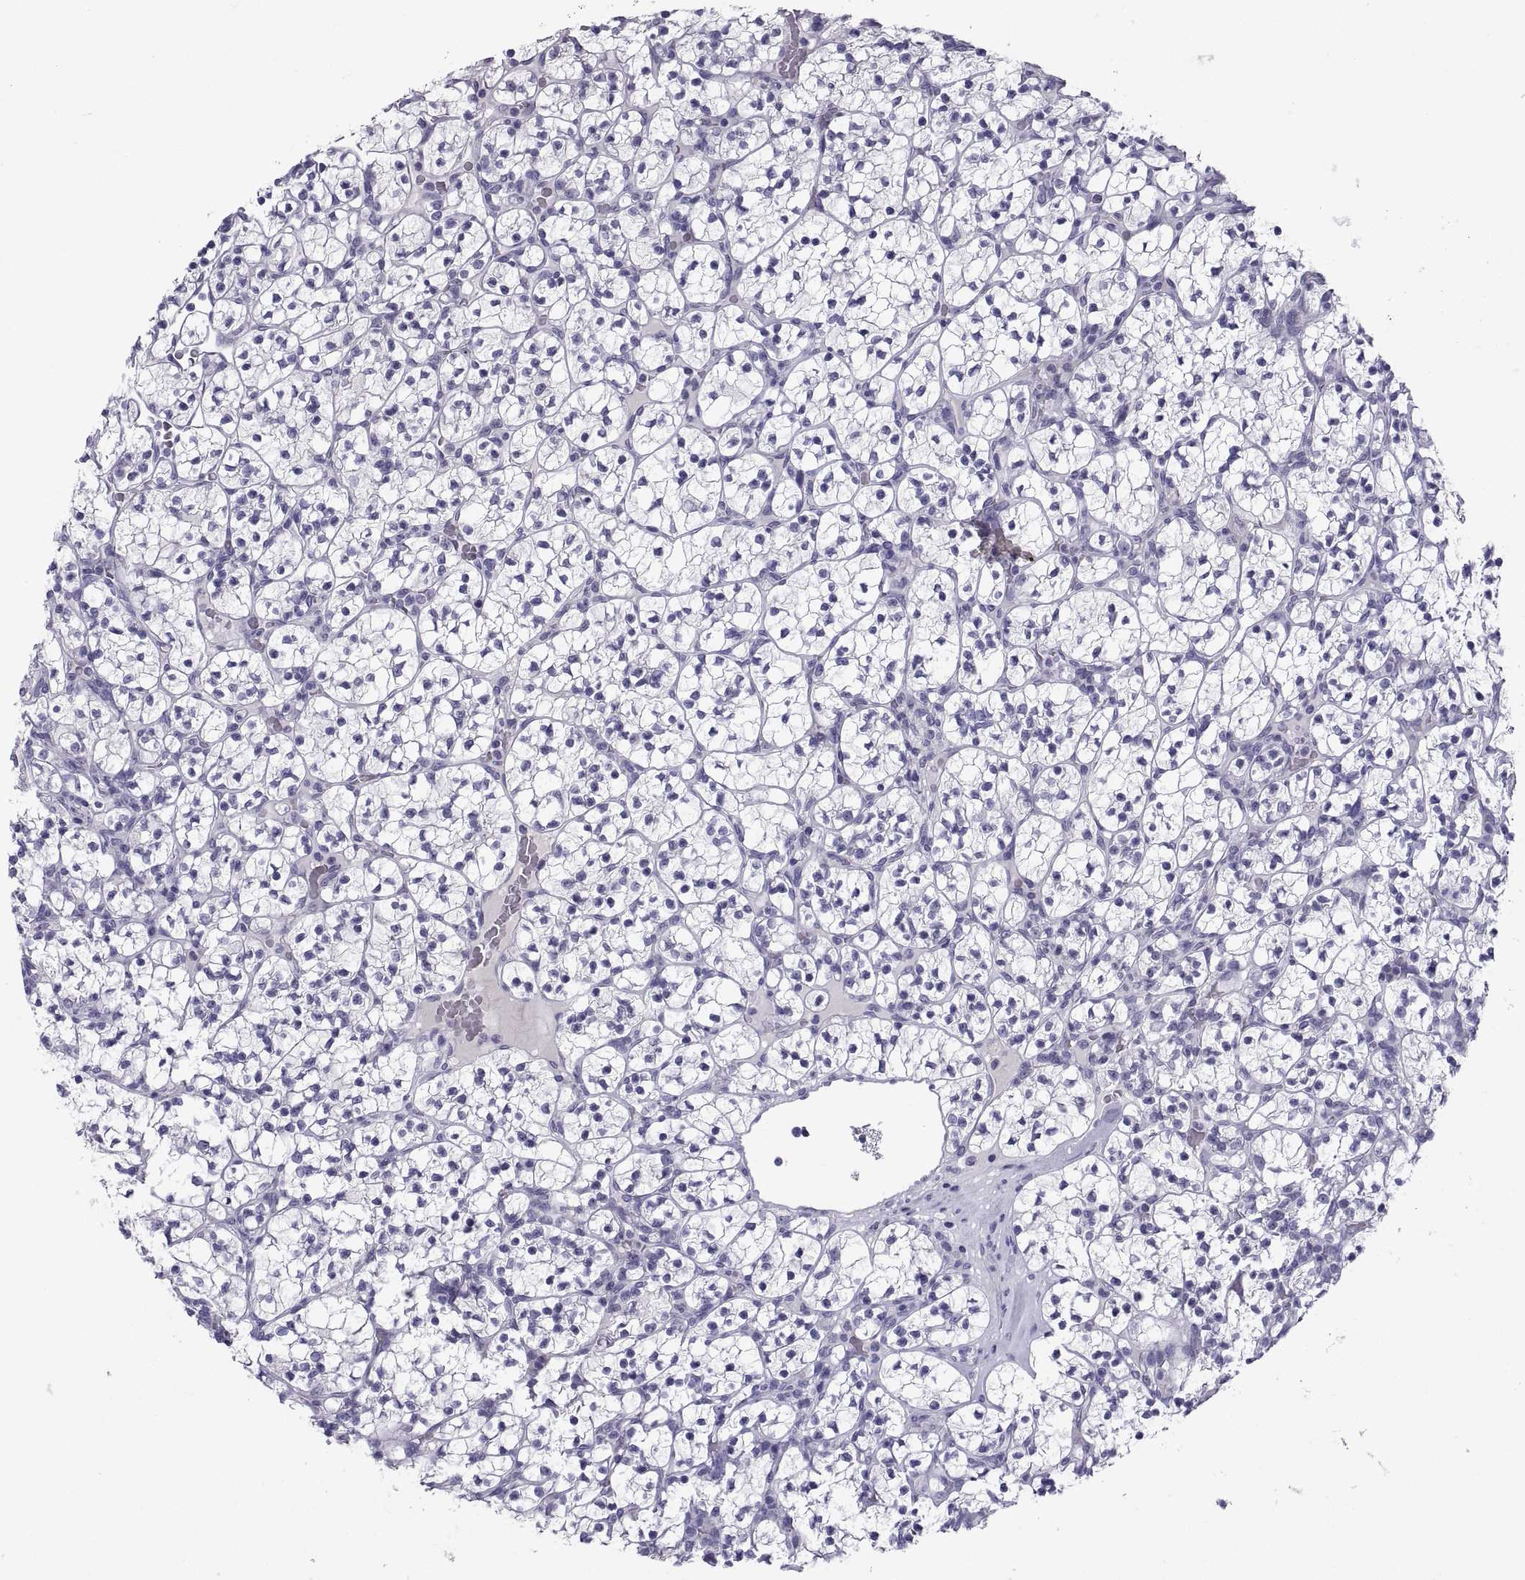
{"staining": {"intensity": "negative", "quantity": "none", "location": "none"}, "tissue": "renal cancer", "cell_type": "Tumor cells", "image_type": "cancer", "snomed": [{"axis": "morphology", "description": "Adenocarcinoma, NOS"}, {"axis": "topography", "description": "Kidney"}], "caption": "Tumor cells are negative for protein expression in human adenocarcinoma (renal).", "gene": "IGSF1", "patient": {"sex": "female", "age": 89}}